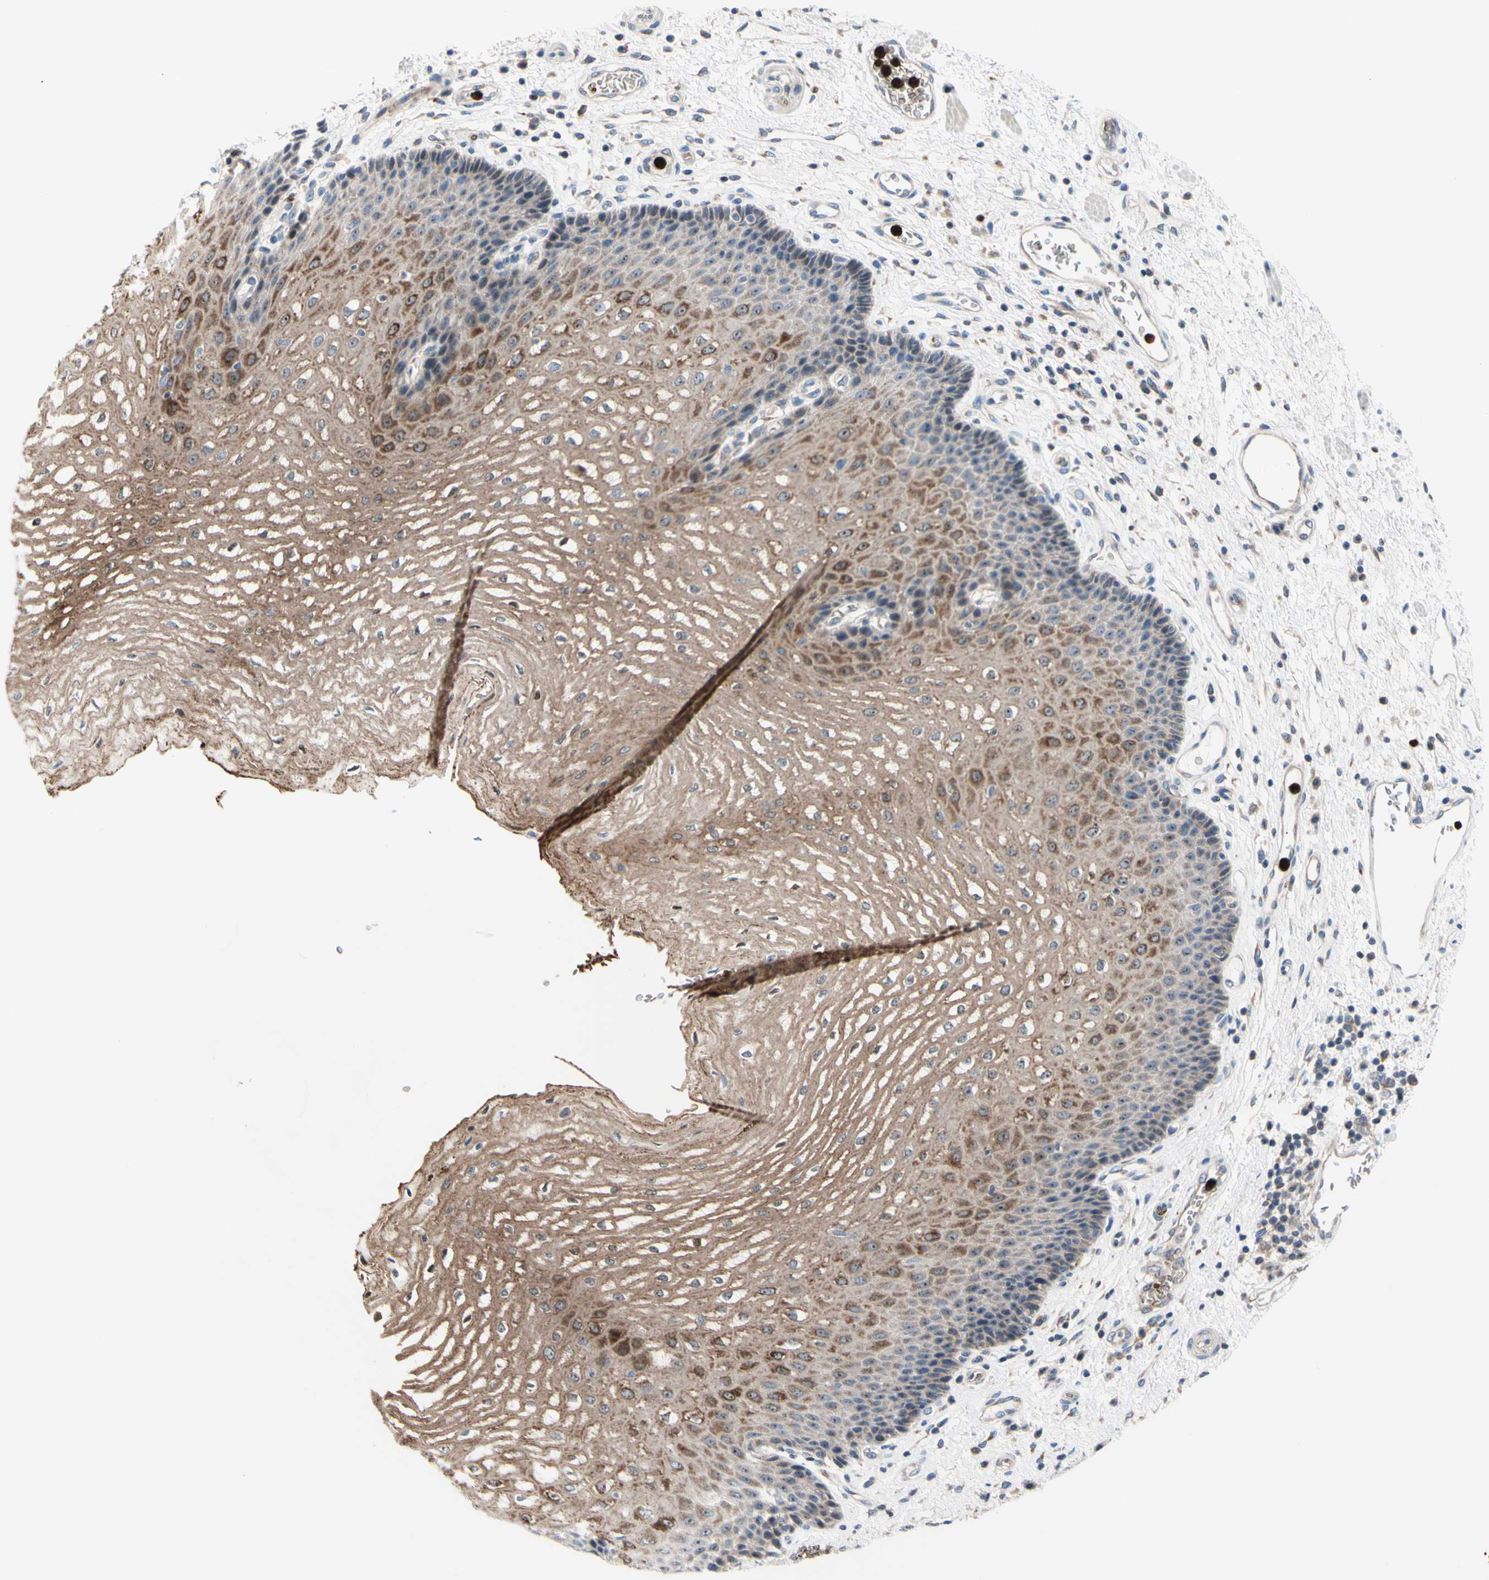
{"staining": {"intensity": "strong", "quantity": ">75%", "location": "cytoplasmic/membranous,nuclear"}, "tissue": "esophagus", "cell_type": "Squamous epithelial cells", "image_type": "normal", "snomed": [{"axis": "morphology", "description": "Normal tissue, NOS"}, {"axis": "topography", "description": "Esophagus"}], "caption": "IHC (DAB) staining of normal esophagus displays strong cytoplasmic/membranous,nuclear protein staining in about >75% of squamous epithelial cells. (IHC, brightfield microscopy, high magnification).", "gene": "USP9X", "patient": {"sex": "male", "age": 54}}